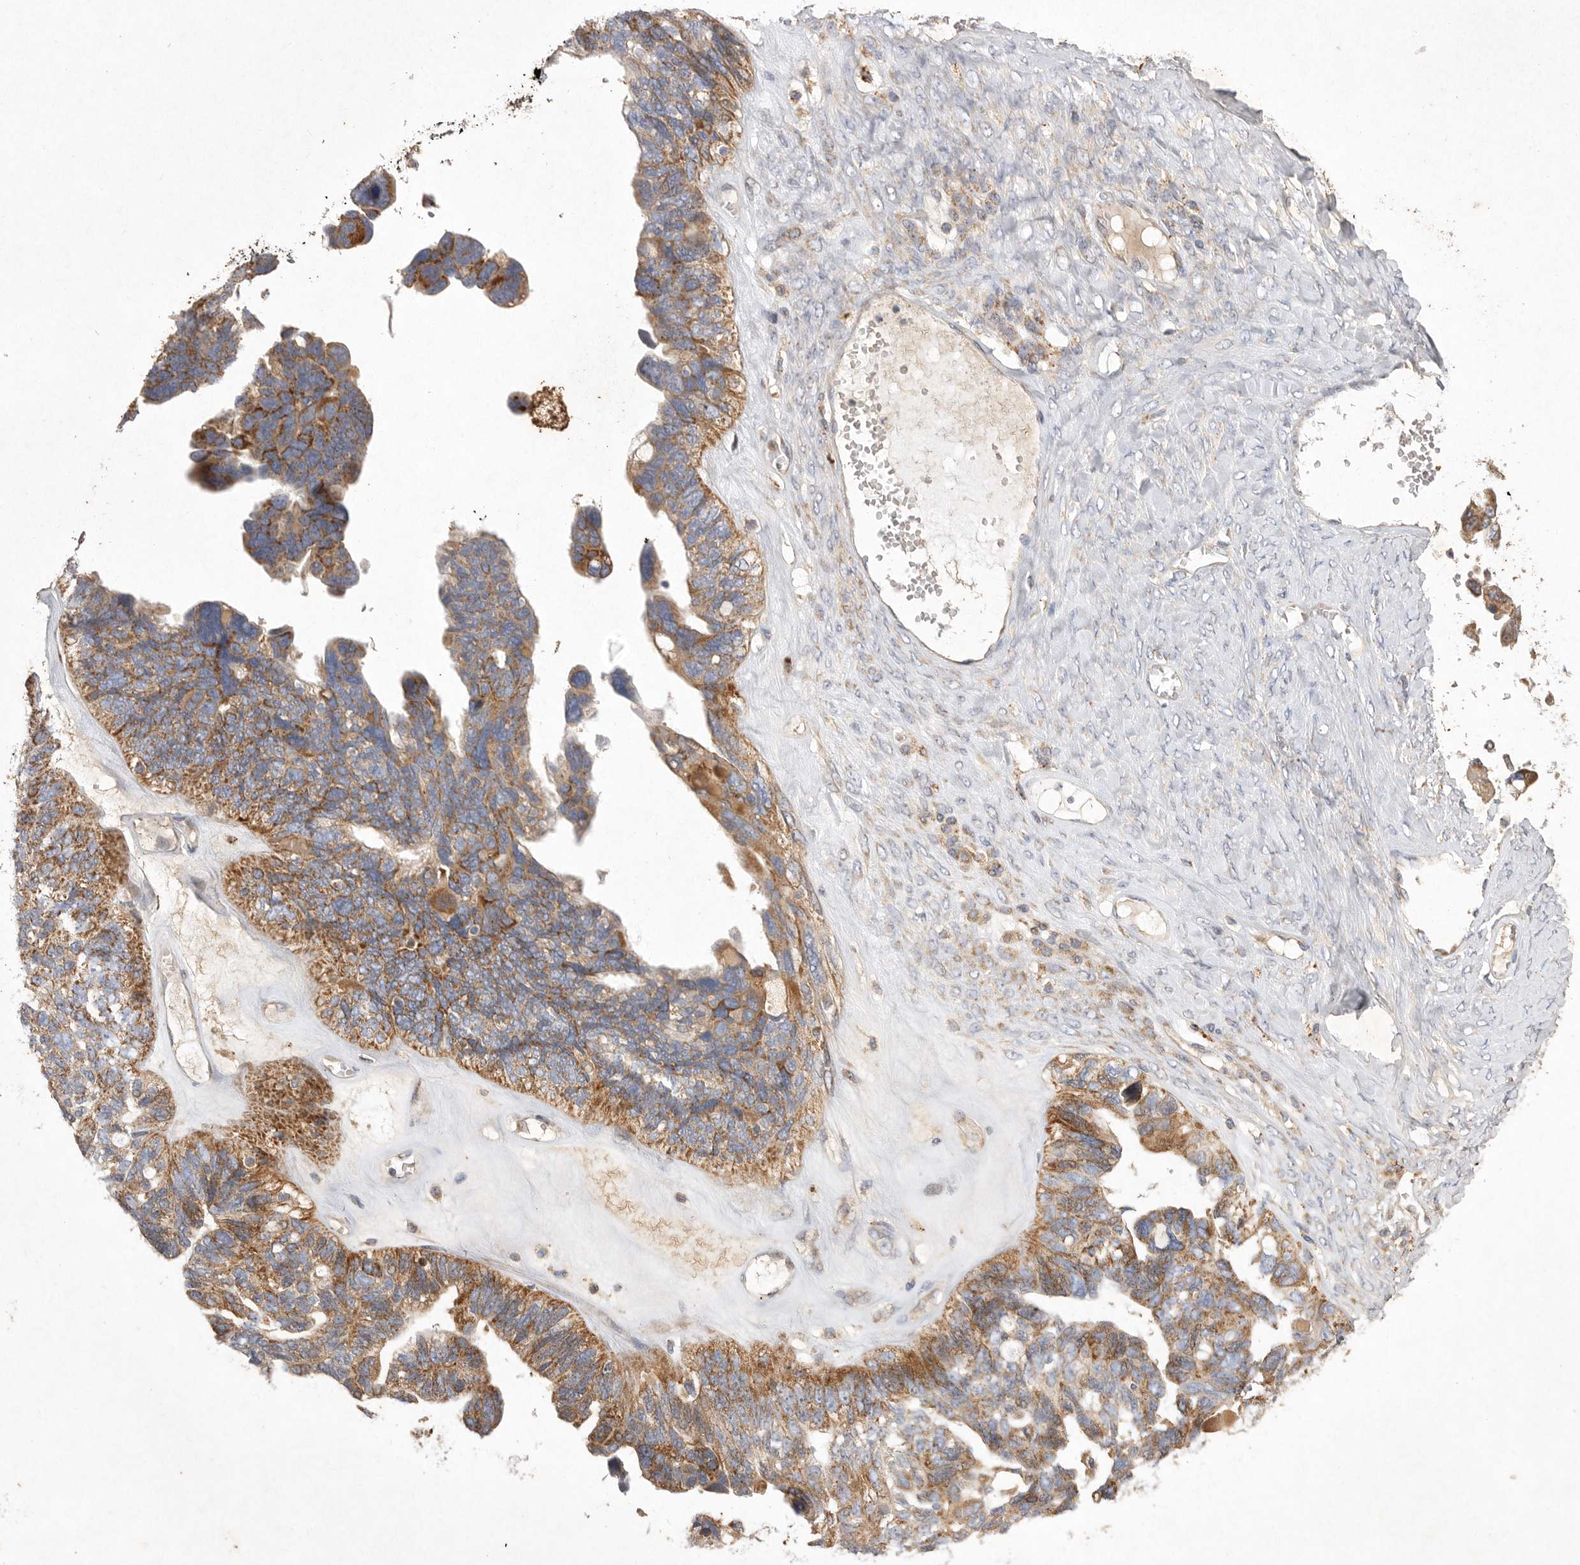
{"staining": {"intensity": "moderate", "quantity": ">75%", "location": "cytoplasmic/membranous"}, "tissue": "ovarian cancer", "cell_type": "Tumor cells", "image_type": "cancer", "snomed": [{"axis": "morphology", "description": "Cystadenocarcinoma, serous, NOS"}, {"axis": "topography", "description": "Ovary"}], "caption": "An IHC micrograph of tumor tissue is shown. Protein staining in brown labels moderate cytoplasmic/membranous positivity in ovarian serous cystadenocarcinoma within tumor cells.", "gene": "MRPL41", "patient": {"sex": "female", "age": 79}}